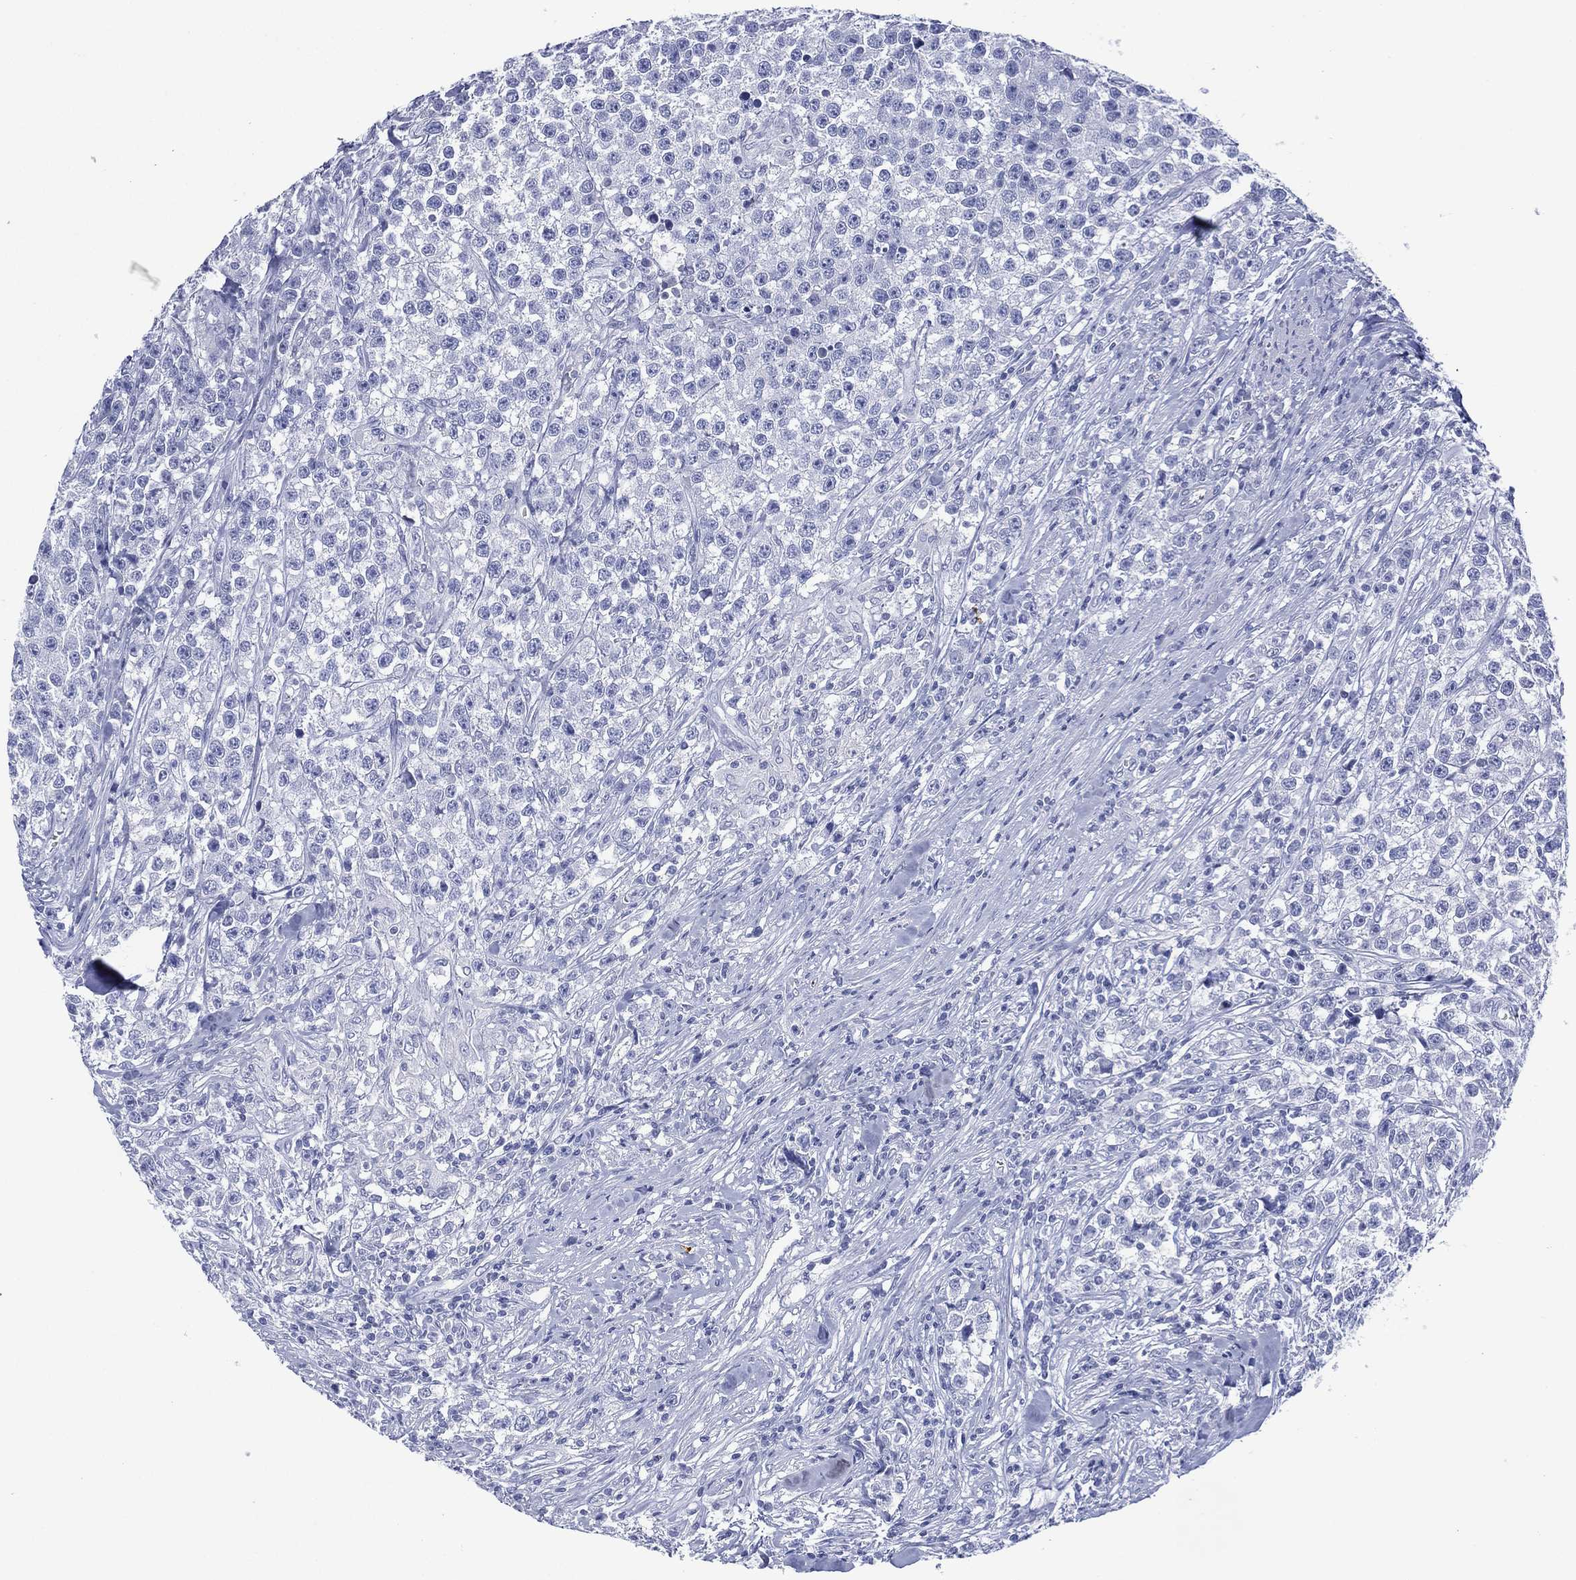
{"staining": {"intensity": "negative", "quantity": "none", "location": "none"}, "tissue": "testis cancer", "cell_type": "Tumor cells", "image_type": "cancer", "snomed": [{"axis": "morphology", "description": "Seminoma, NOS"}, {"axis": "topography", "description": "Testis"}], "caption": "High power microscopy photomicrograph of an IHC micrograph of testis cancer (seminoma), revealing no significant staining in tumor cells.", "gene": "DSG1", "patient": {"sex": "male", "age": 59}}